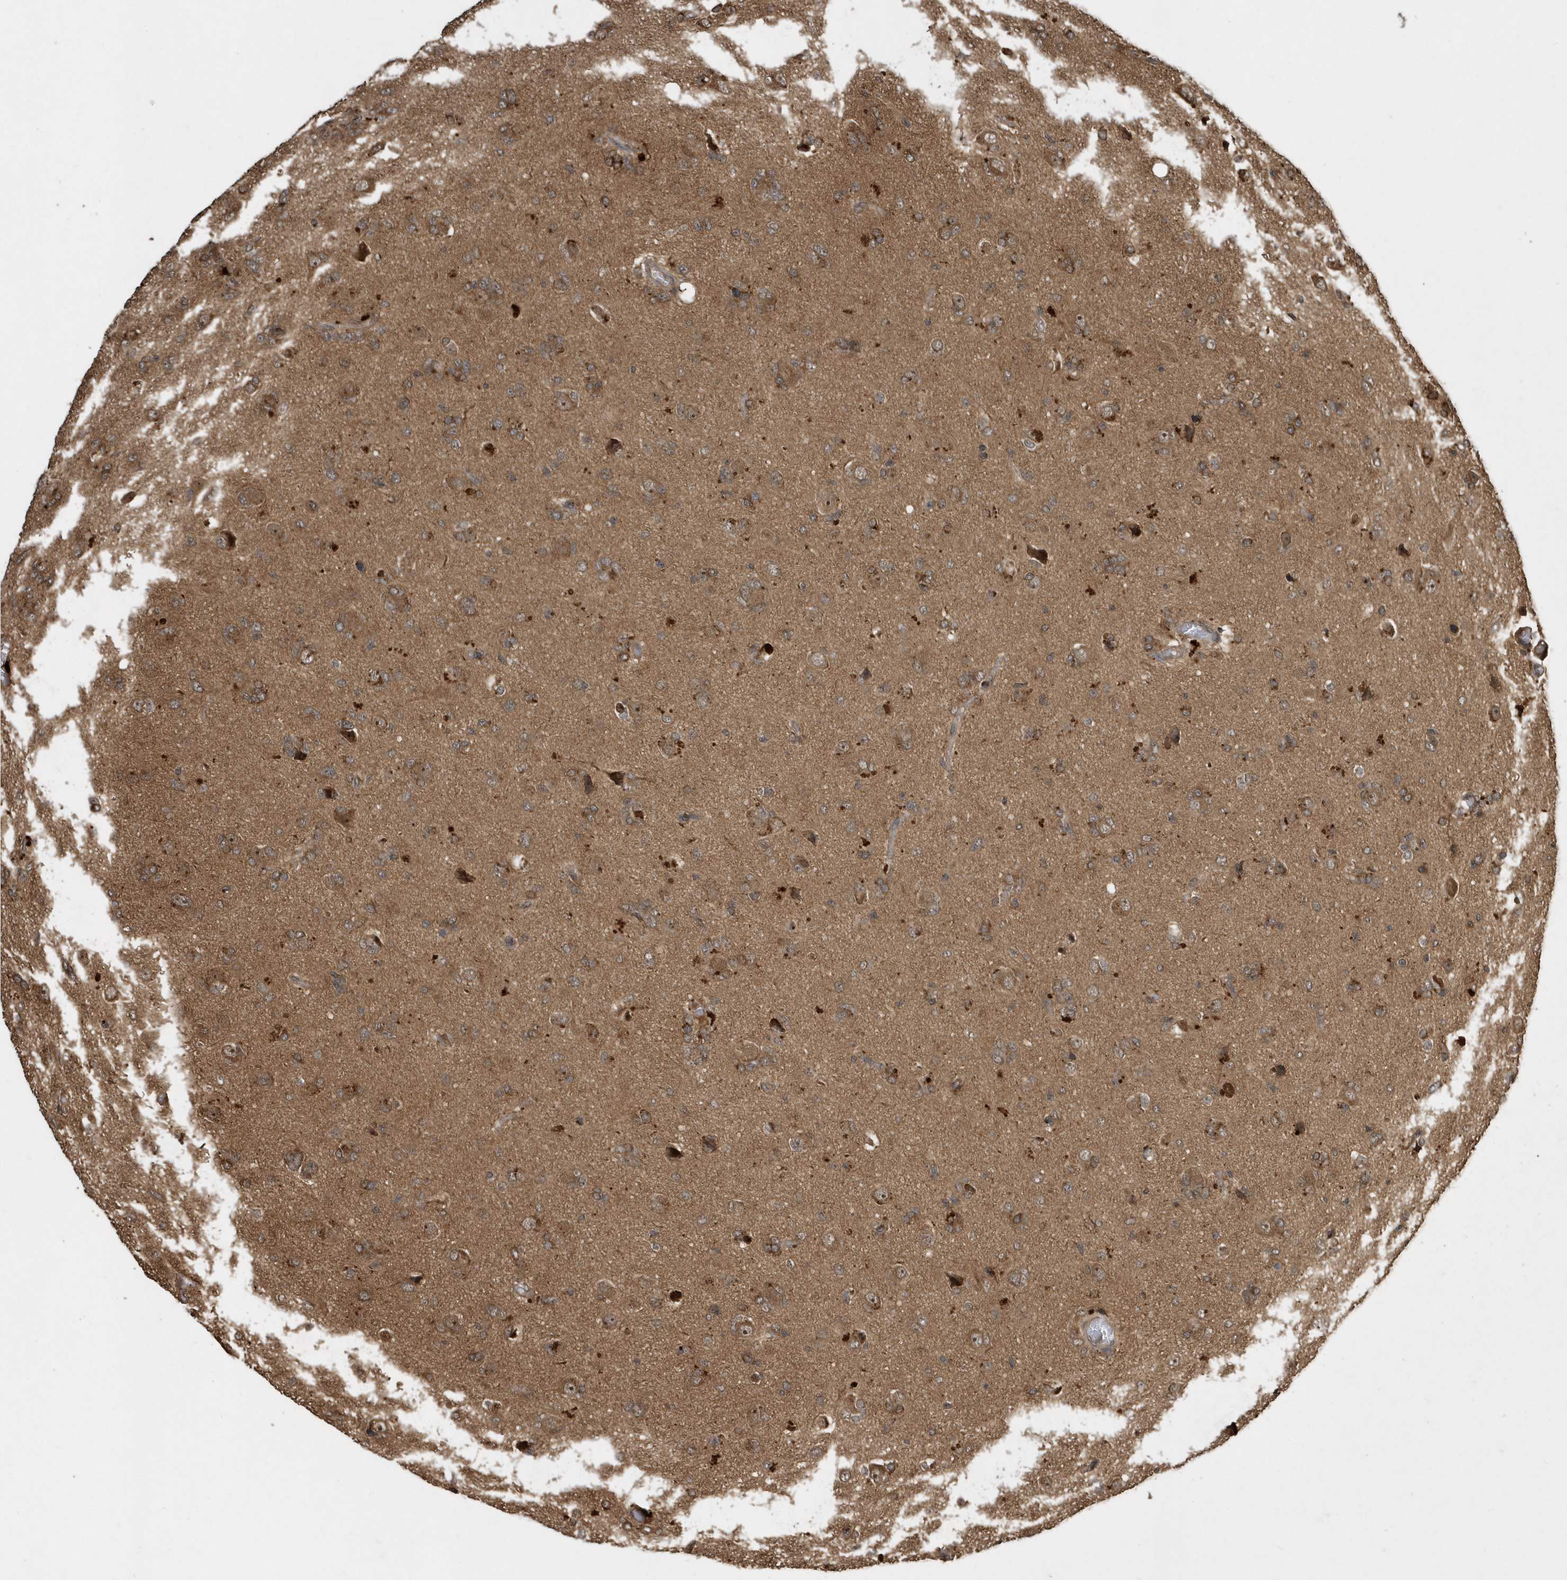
{"staining": {"intensity": "moderate", "quantity": ">75%", "location": "cytoplasmic/membranous"}, "tissue": "glioma", "cell_type": "Tumor cells", "image_type": "cancer", "snomed": [{"axis": "morphology", "description": "Glioma, malignant, High grade"}, {"axis": "topography", "description": "Brain"}], "caption": "The photomicrograph demonstrates immunohistochemical staining of glioma. There is moderate cytoplasmic/membranous positivity is seen in about >75% of tumor cells. (IHC, brightfield microscopy, high magnification).", "gene": "WASHC5", "patient": {"sex": "female", "age": 59}}